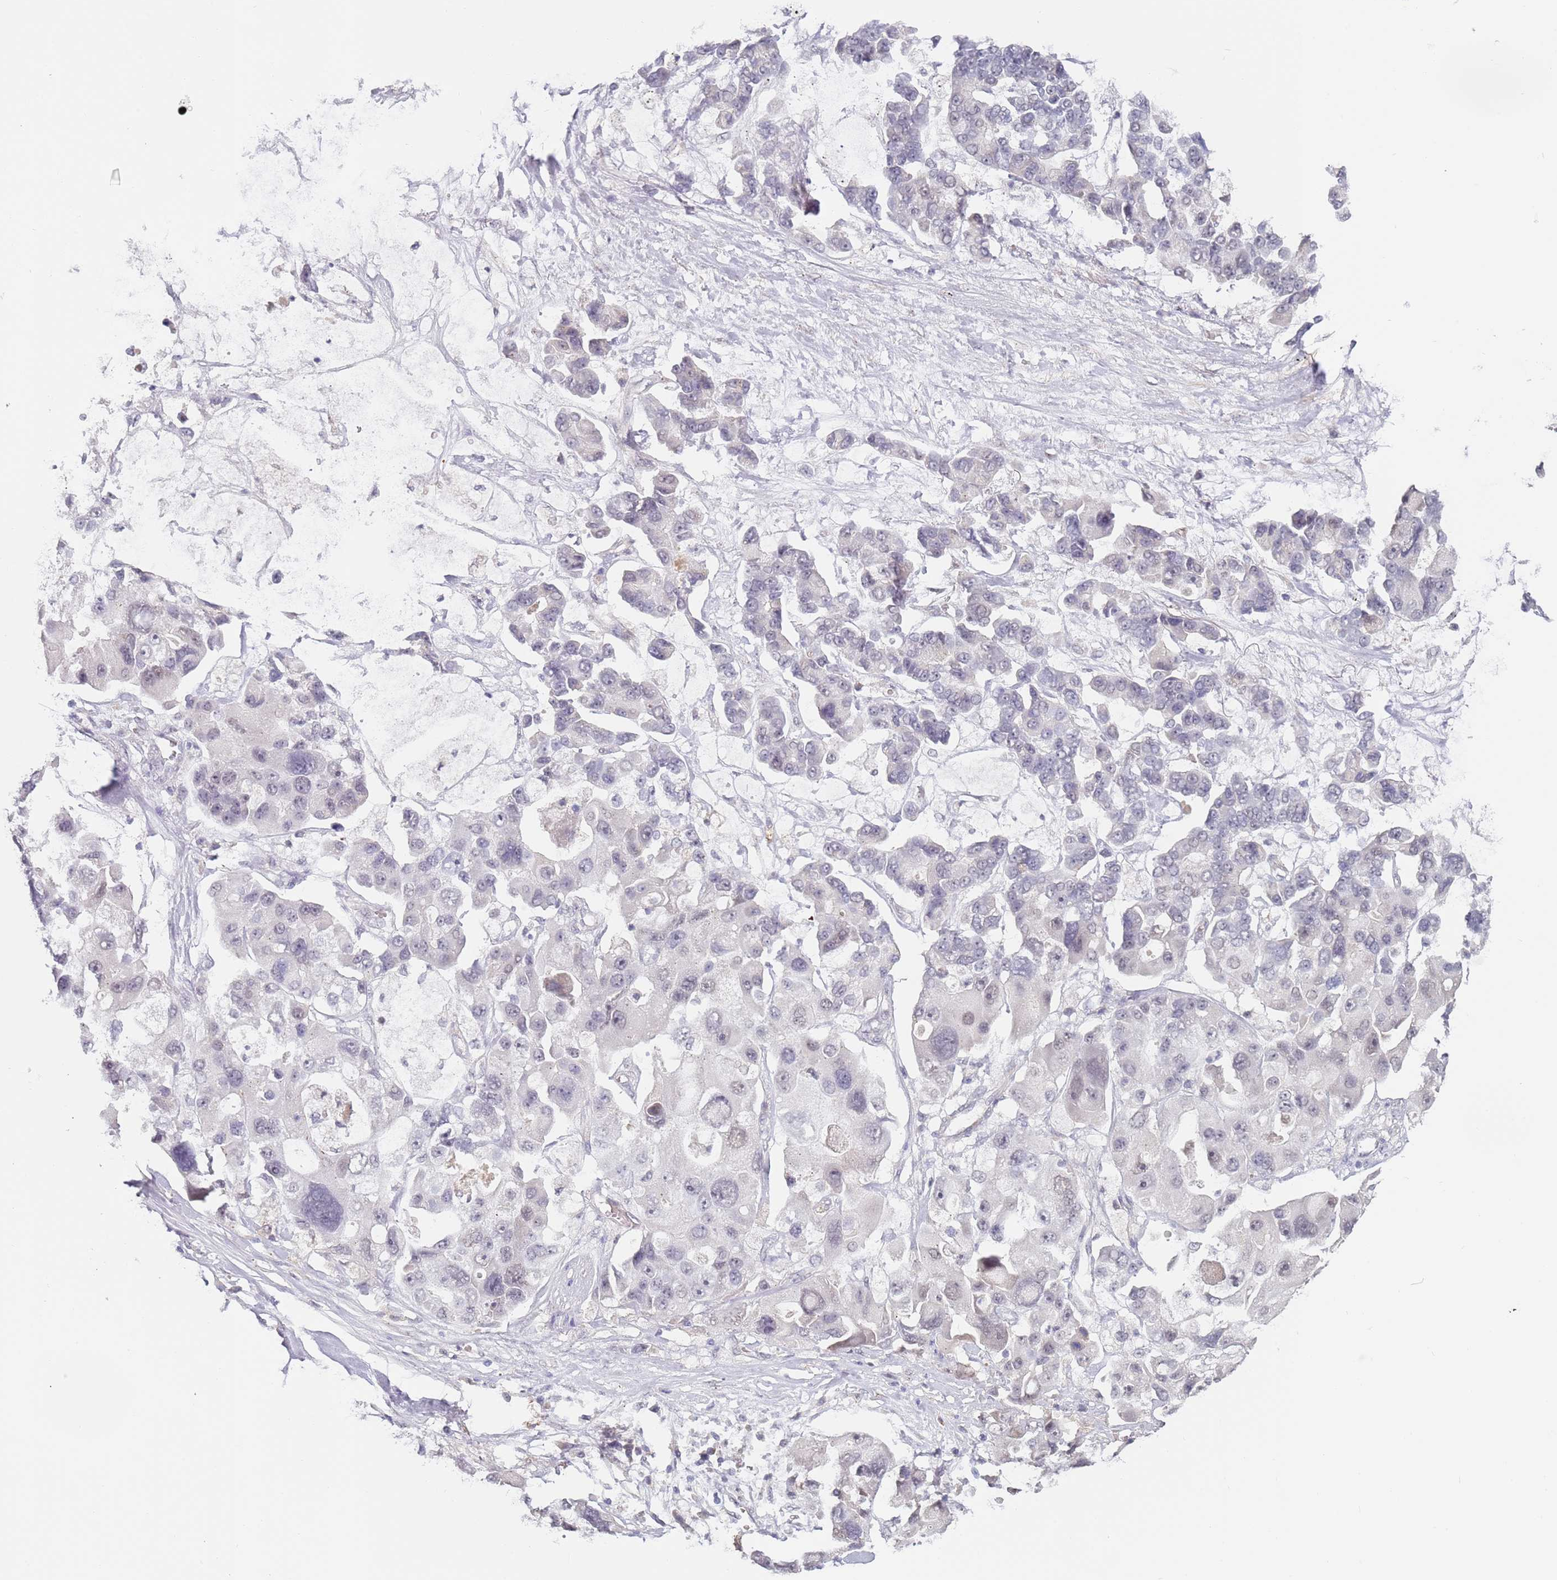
{"staining": {"intensity": "negative", "quantity": "none", "location": "none"}, "tissue": "lung cancer", "cell_type": "Tumor cells", "image_type": "cancer", "snomed": [{"axis": "morphology", "description": "Adenocarcinoma, NOS"}, {"axis": "topography", "description": "Lung"}], "caption": "Immunohistochemistry image of human lung cancer stained for a protein (brown), which displays no positivity in tumor cells. The staining is performed using DAB brown chromogen with nuclei counter-stained in using hematoxylin.", "gene": "WDR93", "patient": {"sex": "female", "age": 54}}